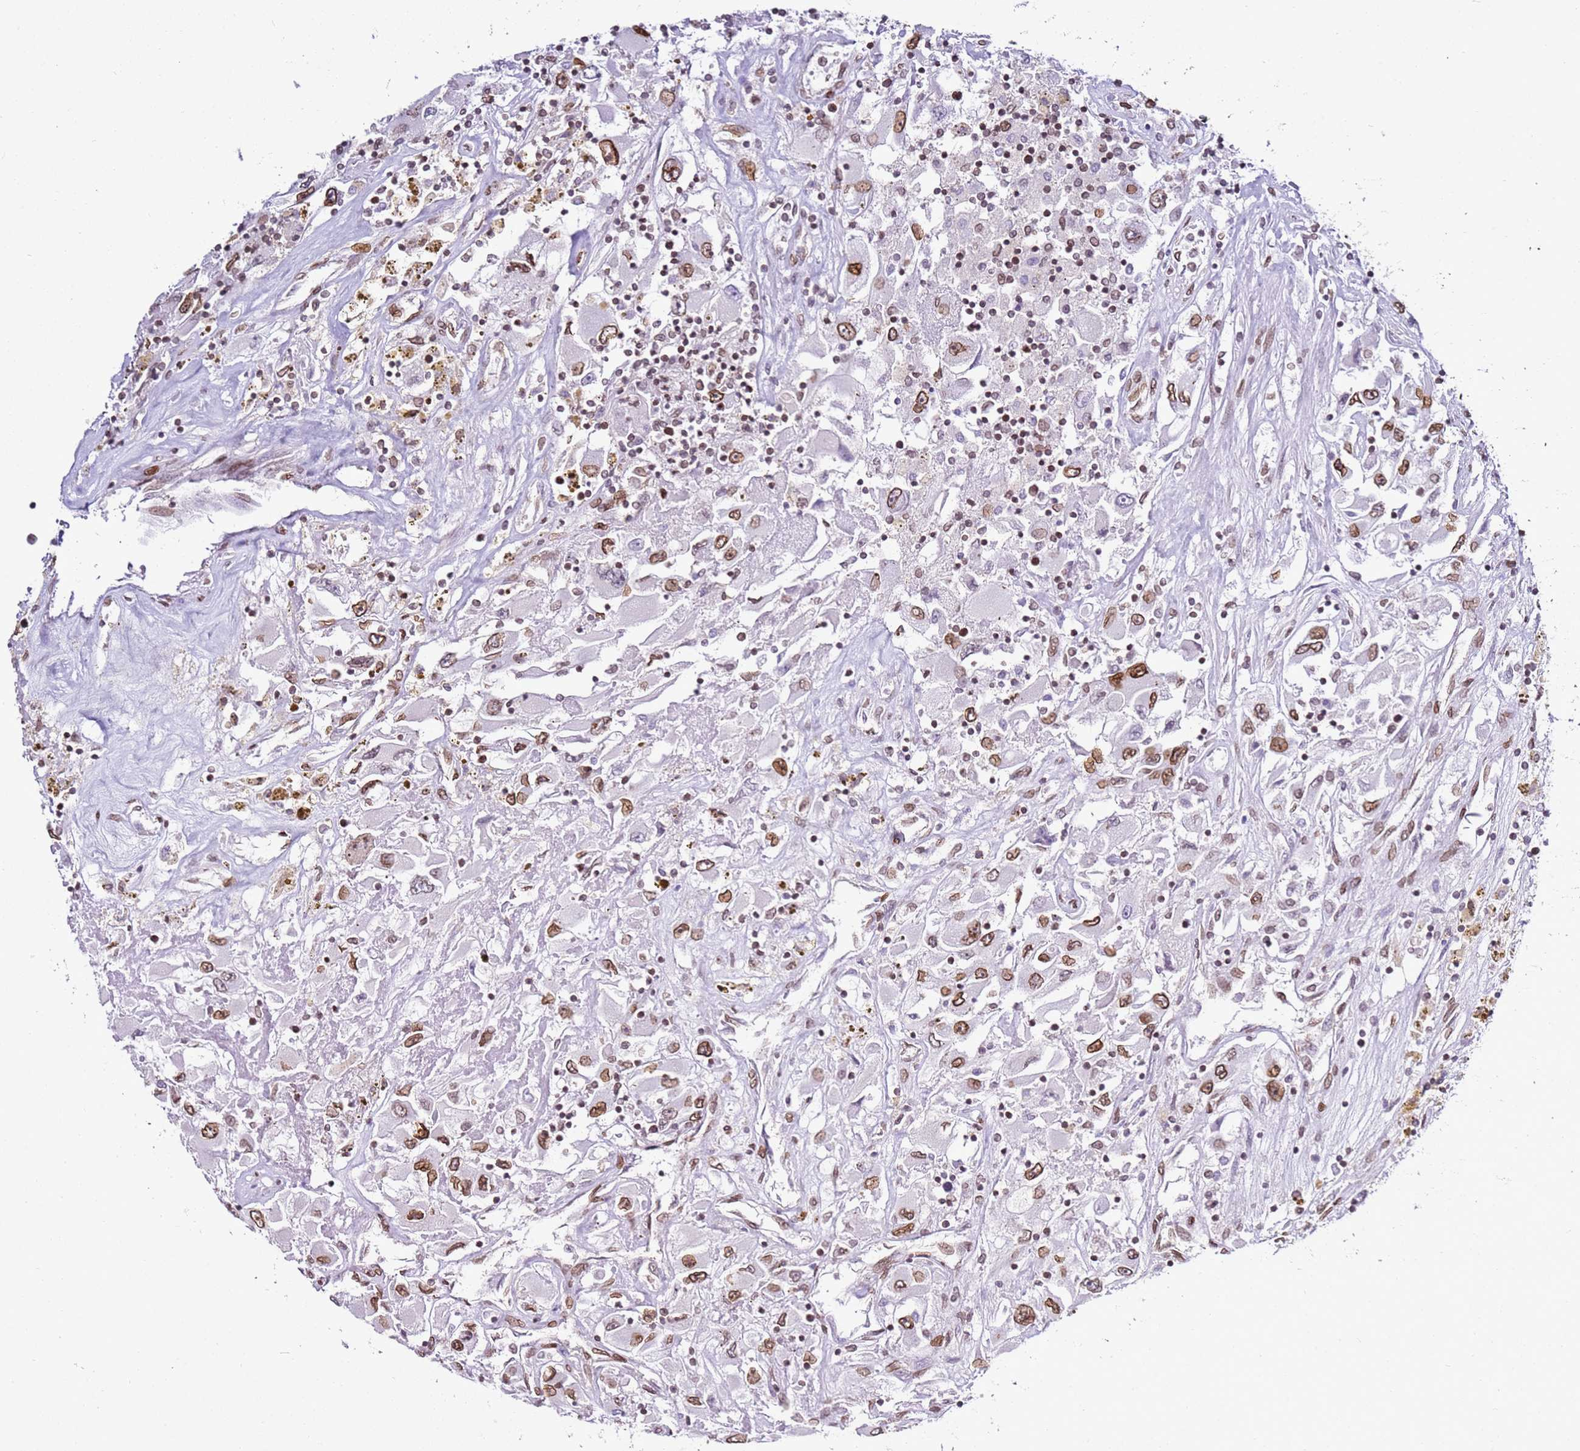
{"staining": {"intensity": "moderate", "quantity": ">75%", "location": "cytoplasmic/membranous,nuclear"}, "tissue": "renal cancer", "cell_type": "Tumor cells", "image_type": "cancer", "snomed": [{"axis": "morphology", "description": "Adenocarcinoma, NOS"}, {"axis": "topography", "description": "Kidney"}], "caption": "Brown immunohistochemical staining in human renal adenocarcinoma shows moderate cytoplasmic/membranous and nuclear expression in approximately >75% of tumor cells.", "gene": "POU6F1", "patient": {"sex": "female", "age": 52}}